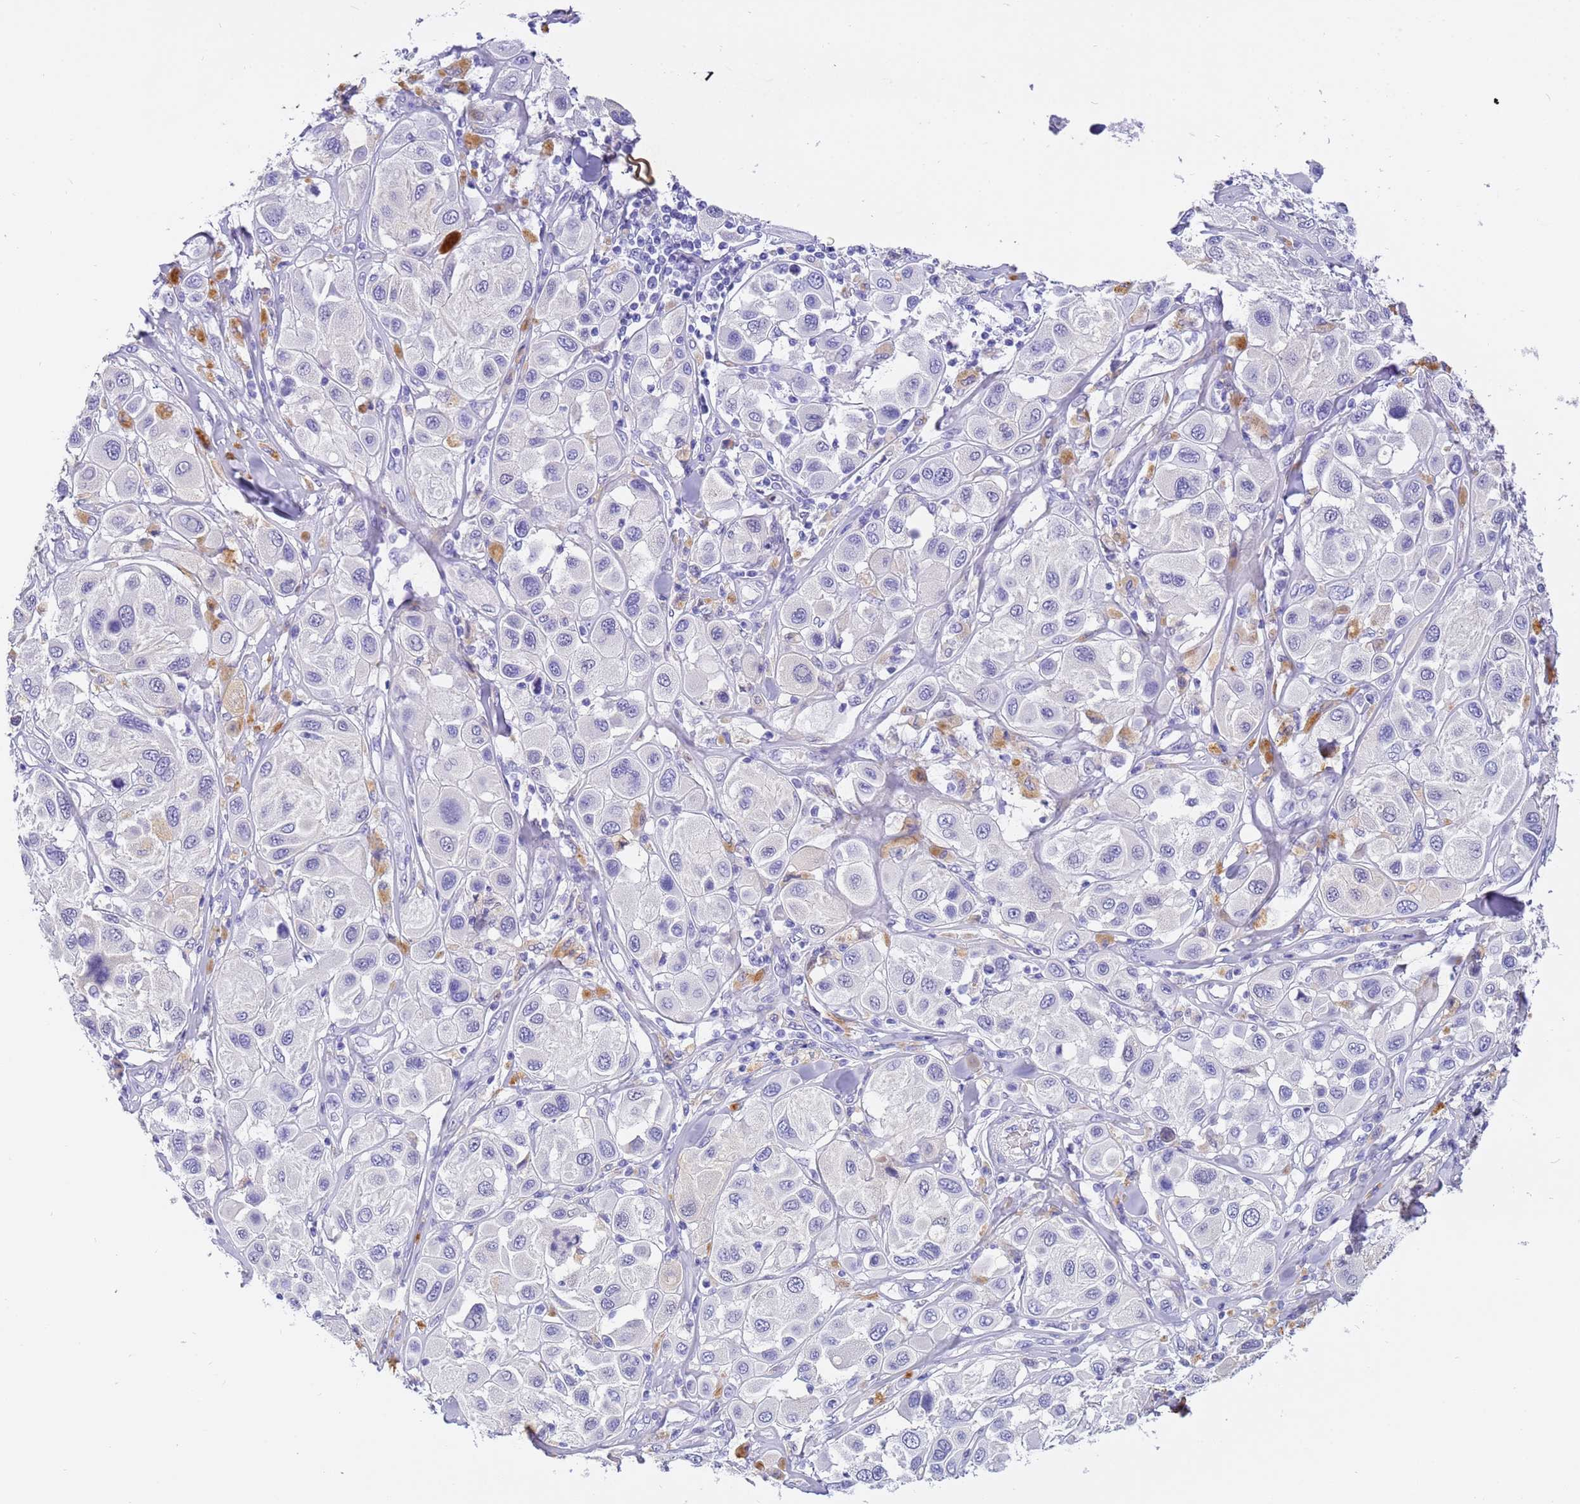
{"staining": {"intensity": "negative", "quantity": "none", "location": "none"}, "tissue": "melanoma", "cell_type": "Tumor cells", "image_type": "cancer", "snomed": [{"axis": "morphology", "description": "Malignant melanoma, Metastatic site"}, {"axis": "topography", "description": "Skin"}], "caption": "Immunohistochemistry (IHC) photomicrograph of neoplastic tissue: malignant melanoma (metastatic site) stained with DAB (3,3'-diaminobenzidine) exhibits no significant protein positivity in tumor cells.", "gene": "CFHR2", "patient": {"sex": "male", "age": 41}}